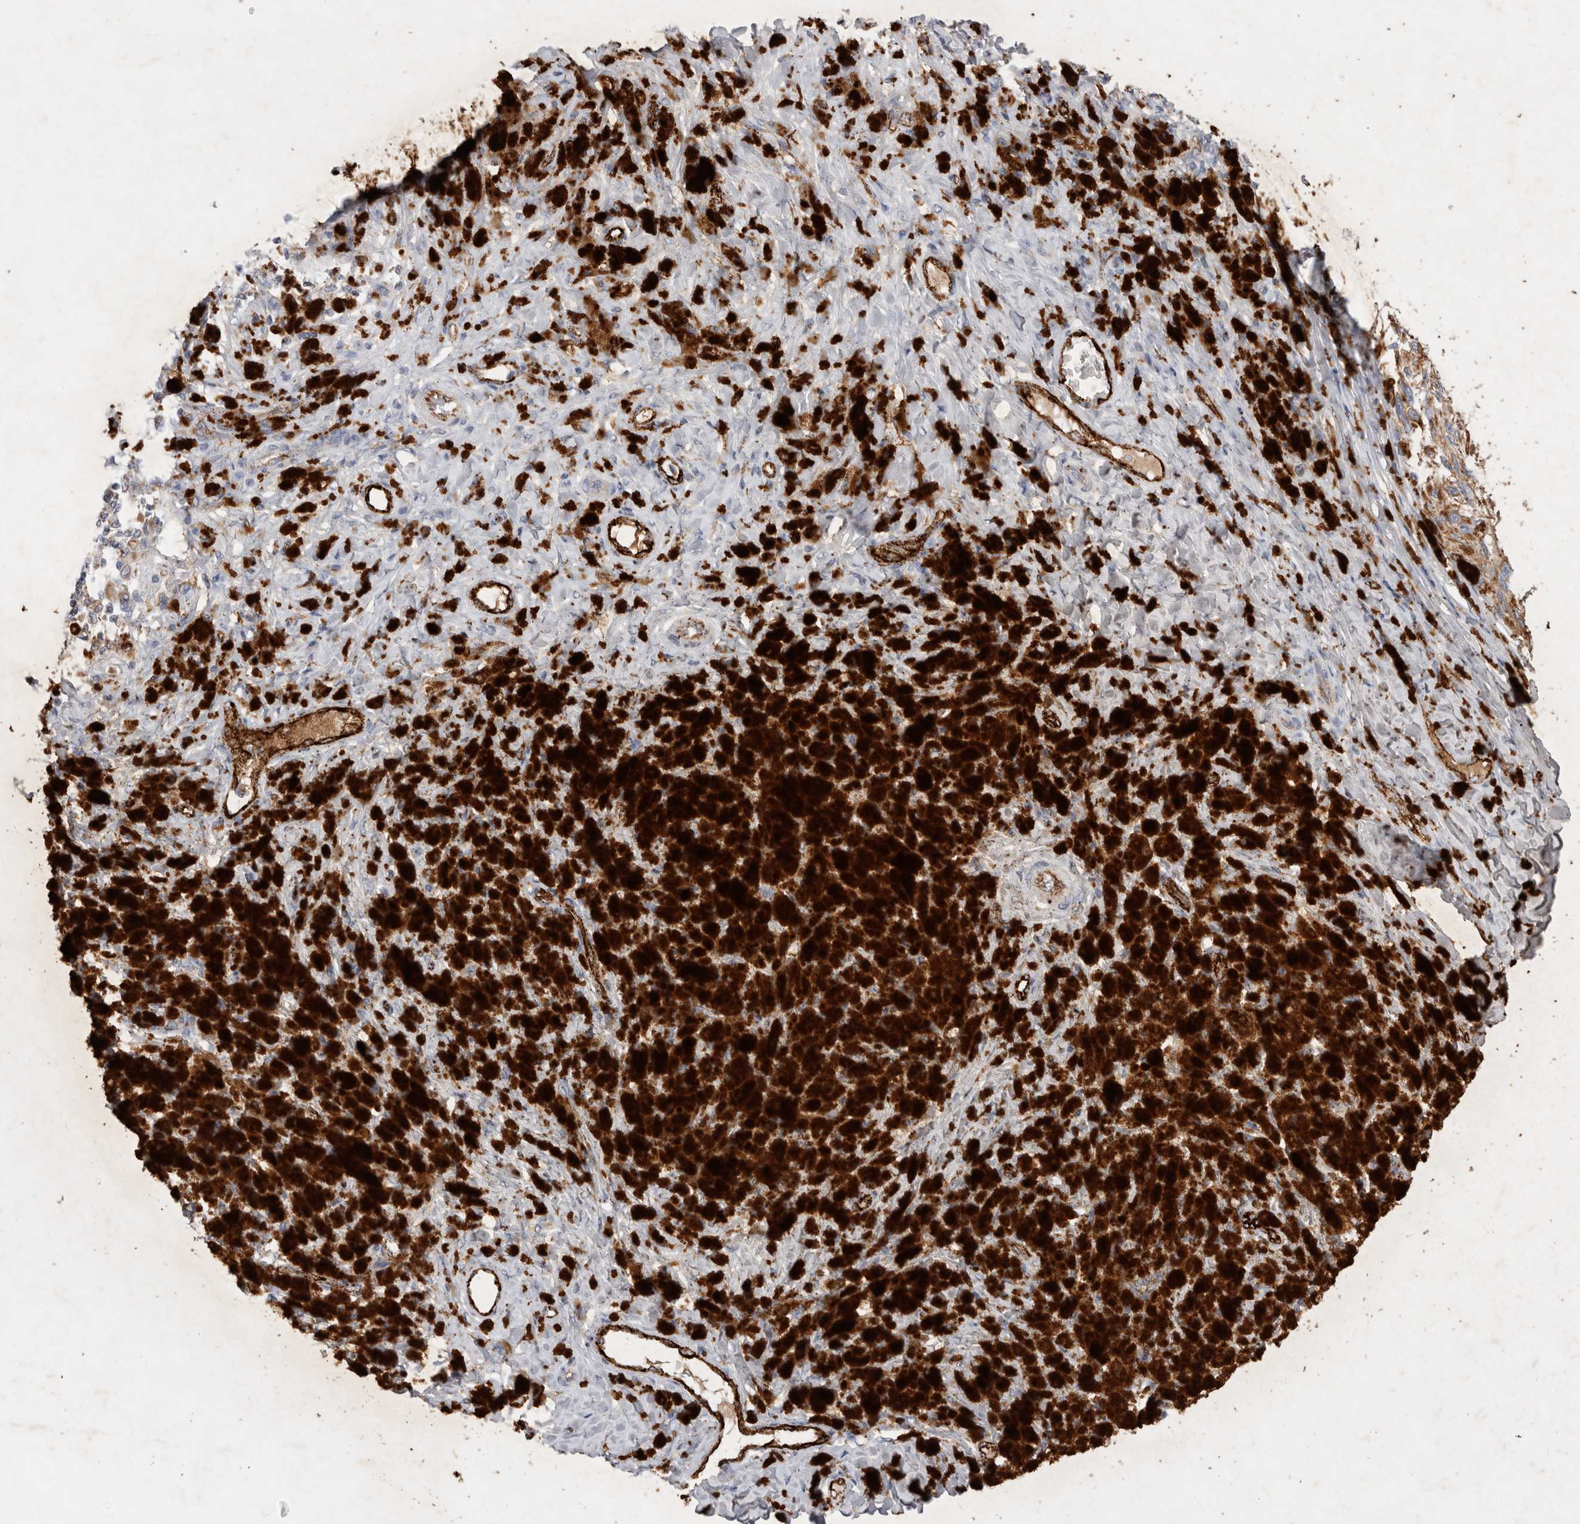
{"staining": {"intensity": "moderate", "quantity": ">75%", "location": "cytoplasmic/membranous"}, "tissue": "melanoma", "cell_type": "Tumor cells", "image_type": "cancer", "snomed": [{"axis": "morphology", "description": "Malignant melanoma, NOS"}, {"axis": "topography", "description": "Skin"}], "caption": "Protein expression analysis of human melanoma reveals moderate cytoplasmic/membranous staining in about >75% of tumor cells.", "gene": "IARS2", "patient": {"sex": "female", "age": 73}}